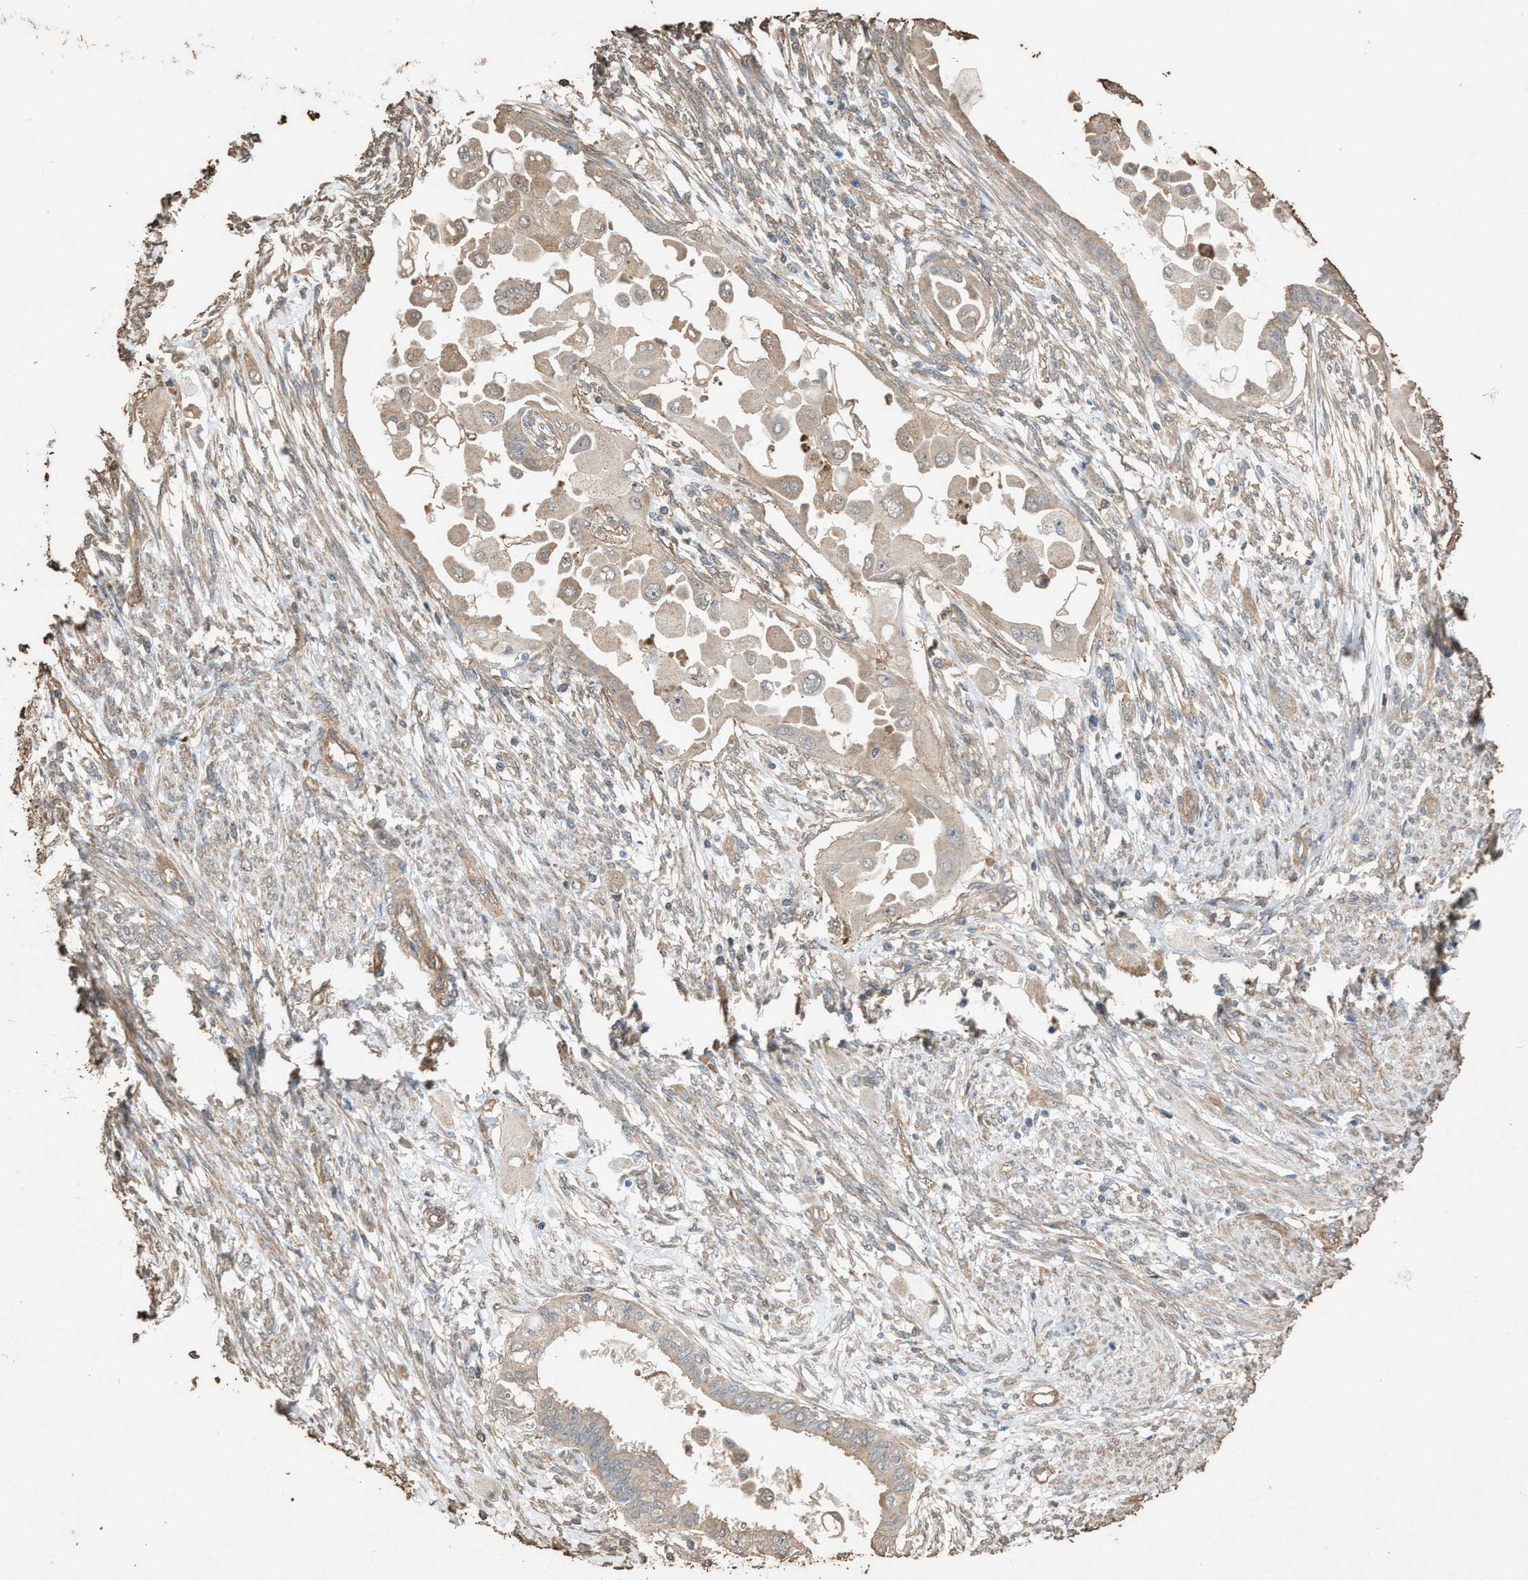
{"staining": {"intensity": "weak", "quantity": ">75%", "location": "cytoplasmic/membranous"}, "tissue": "cervical cancer", "cell_type": "Tumor cells", "image_type": "cancer", "snomed": [{"axis": "morphology", "description": "Normal tissue, NOS"}, {"axis": "morphology", "description": "Adenocarcinoma, NOS"}, {"axis": "topography", "description": "Cervix"}, {"axis": "topography", "description": "Endometrium"}], "caption": "A brown stain labels weak cytoplasmic/membranous positivity of a protein in human cervical cancer (adenocarcinoma) tumor cells.", "gene": "DCAF7", "patient": {"sex": "female", "age": 86}}